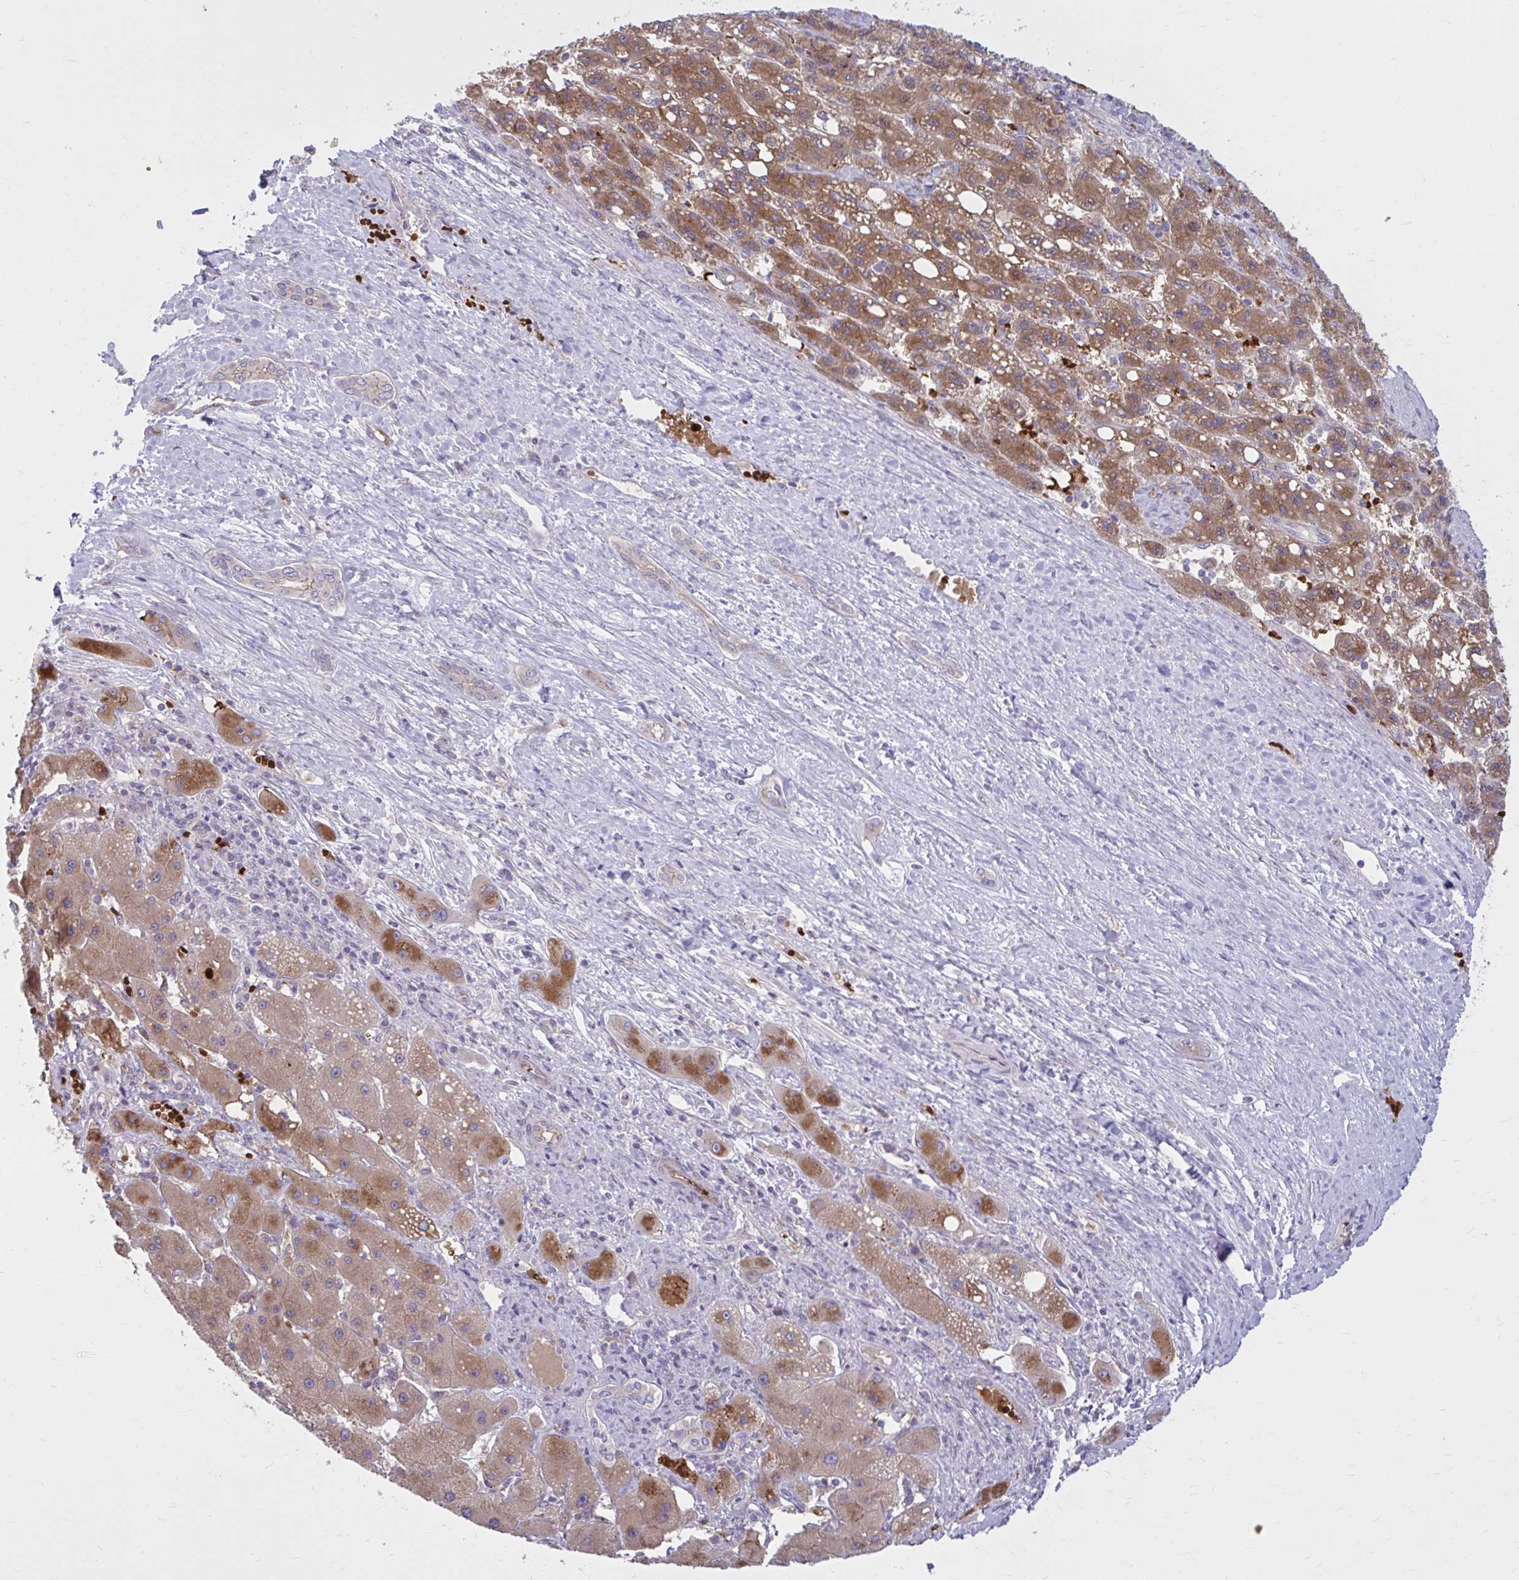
{"staining": {"intensity": "moderate", "quantity": ">75%", "location": "cytoplasmic/membranous"}, "tissue": "liver cancer", "cell_type": "Tumor cells", "image_type": "cancer", "snomed": [{"axis": "morphology", "description": "Carcinoma, Hepatocellular, NOS"}, {"axis": "topography", "description": "Liver"}], "caption": "Human hepatocellular carcinoma (liver) stained with a protein marker shows moderate staining in tumor cells.", "gene": "SNF8", "patient": {"sex": "female", "age": 82}}